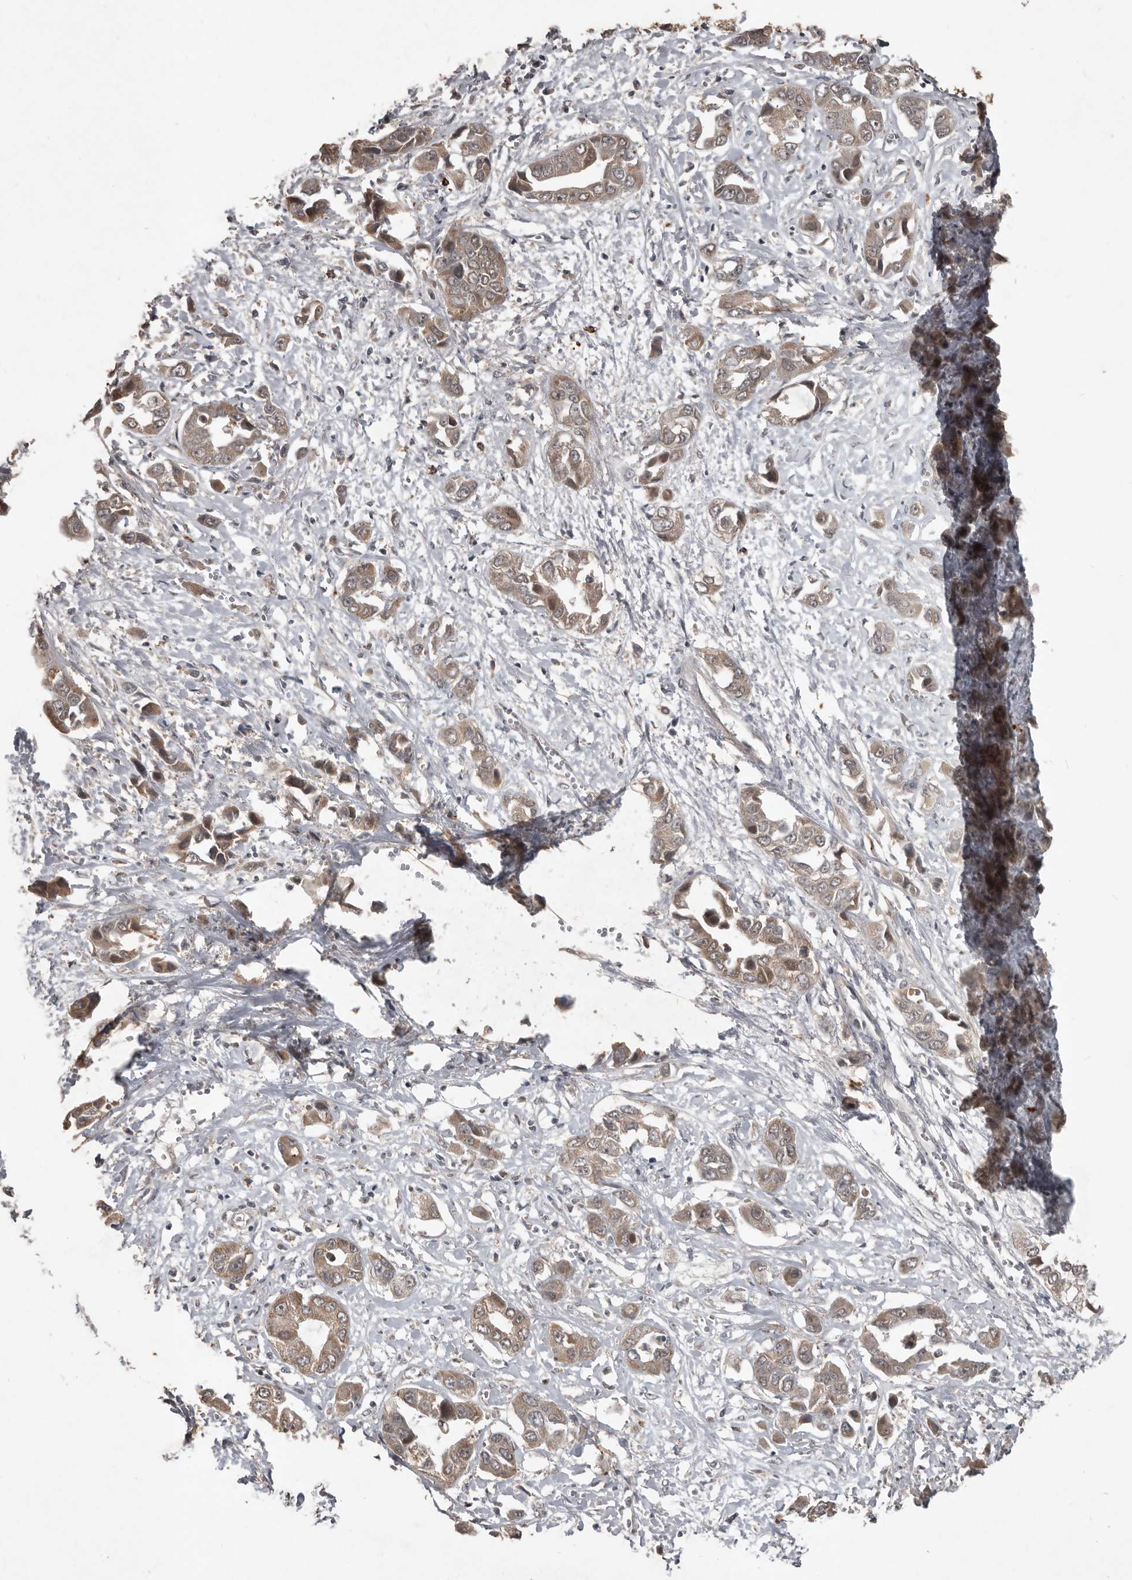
{"staining": {"intensity": "weak", "quantity": ">75%", "location": "cytoplasmic/membranous"}, "tissue": "liver cancer", "cell_type": "Tumor cells", "image_type": "cancer", "snomed": [{"axis": "morphology", "description": "Cholangiocarcinoma"}, {"axis": "topography", "description": "Liver"}], "caption": "IHC image of liver cancer (cholangiocarcinoma) stained for a protein (brown), which displays low levels of weak cytoplasmic/membranous staining in approximately >75% of tumor cells.", "gene": "BAMBI", "patient": {"sex": "female", "age": 52}}